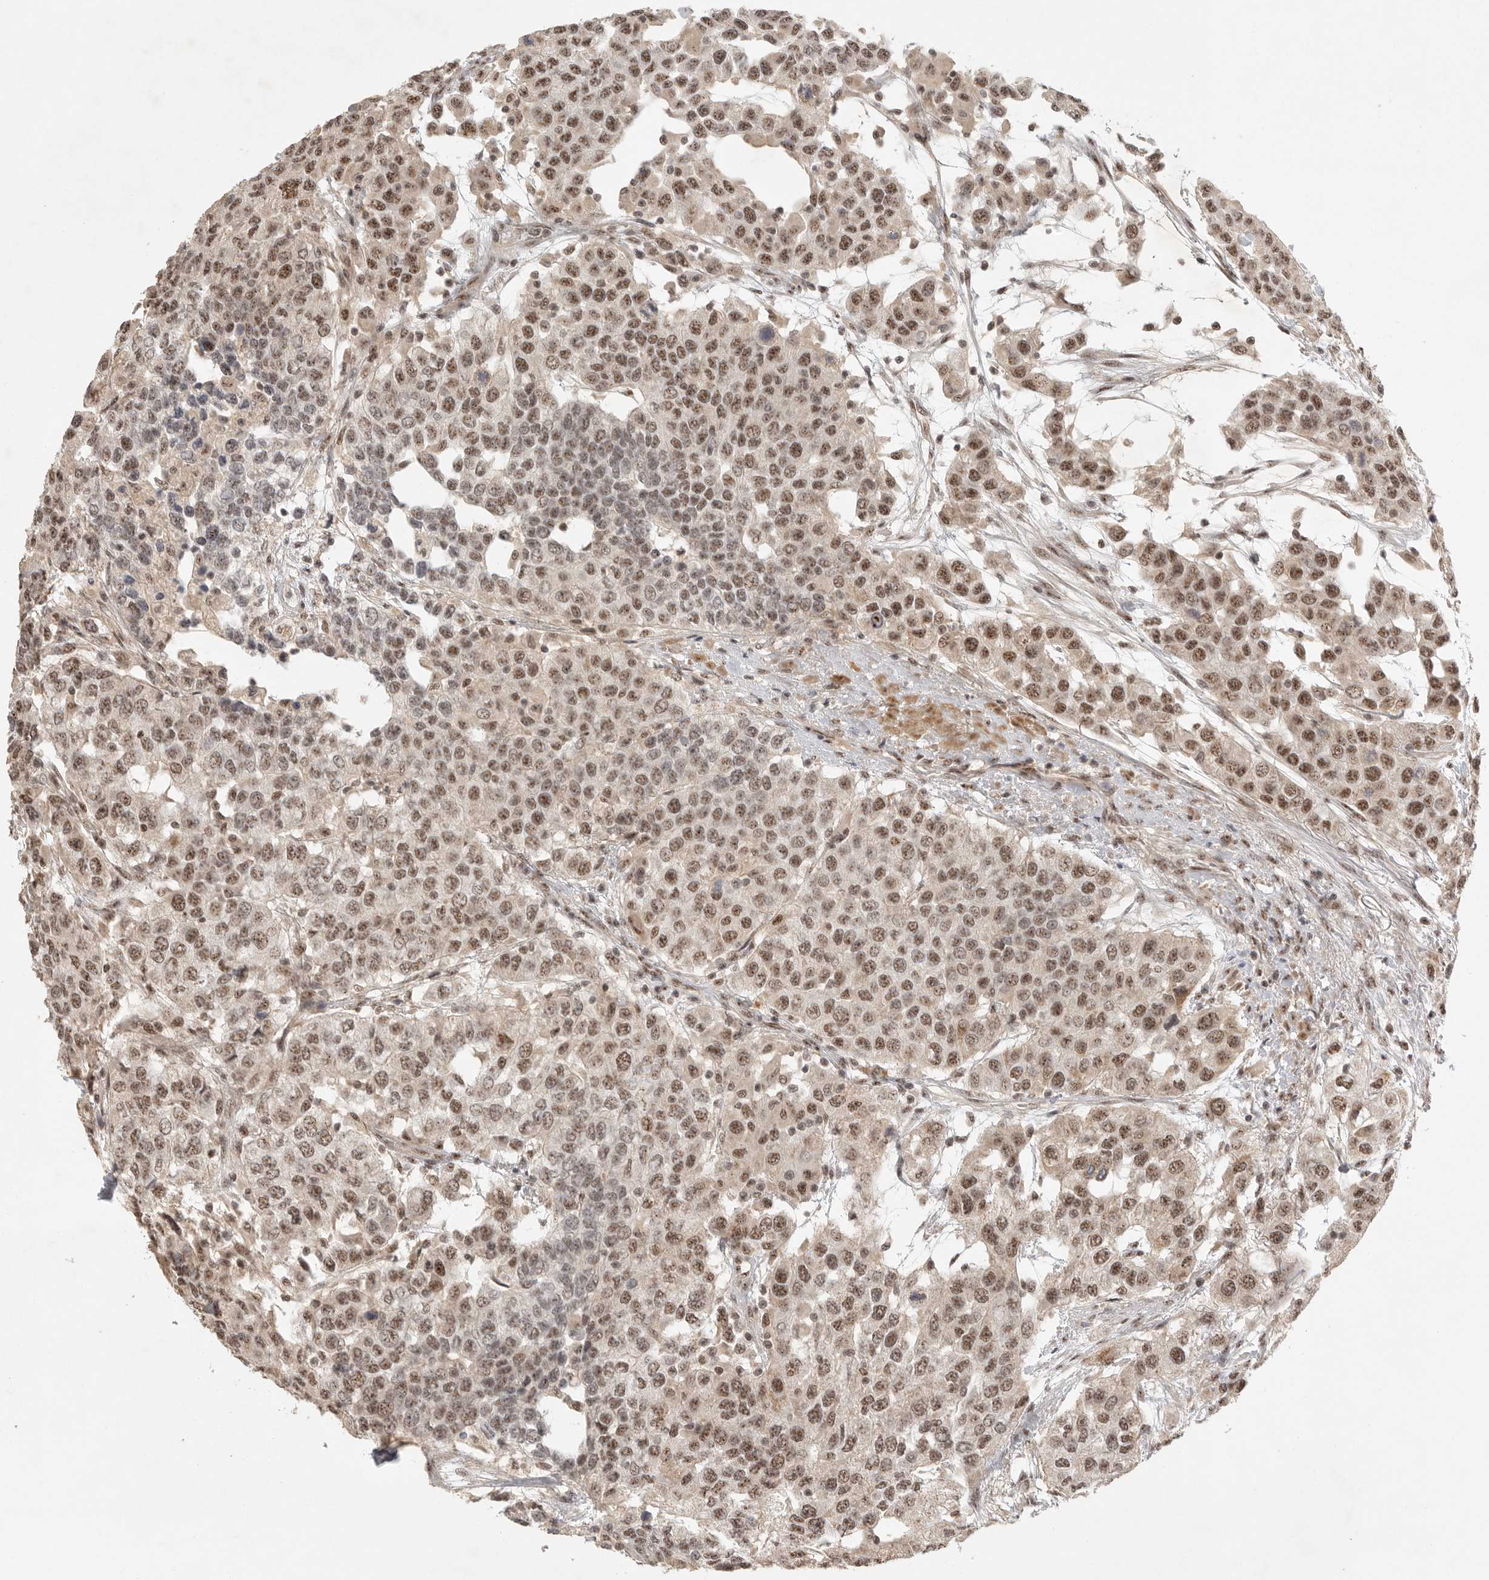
{"staining": {"intensity": "moderate", "quantity": ">75%", "location": "nuclear"}, "tissue": "urothelial cancer", "cell_type": "Tumor cells", "image_type": "cancer", "snomed": [{"axis": "morphology", "description": "Urothelial carcinoma, High grade"}, {"axis": "topography", "description": "Urinary bladder"}], "caption": "Urothelial cancer stained with DAB immunohistochemistry (IHC) reveals medium levels of moderate nuclear staining in approximately >75% of tumor cells.", "gene": "POMP", "patient": {"sex": "female", "age": 80}}